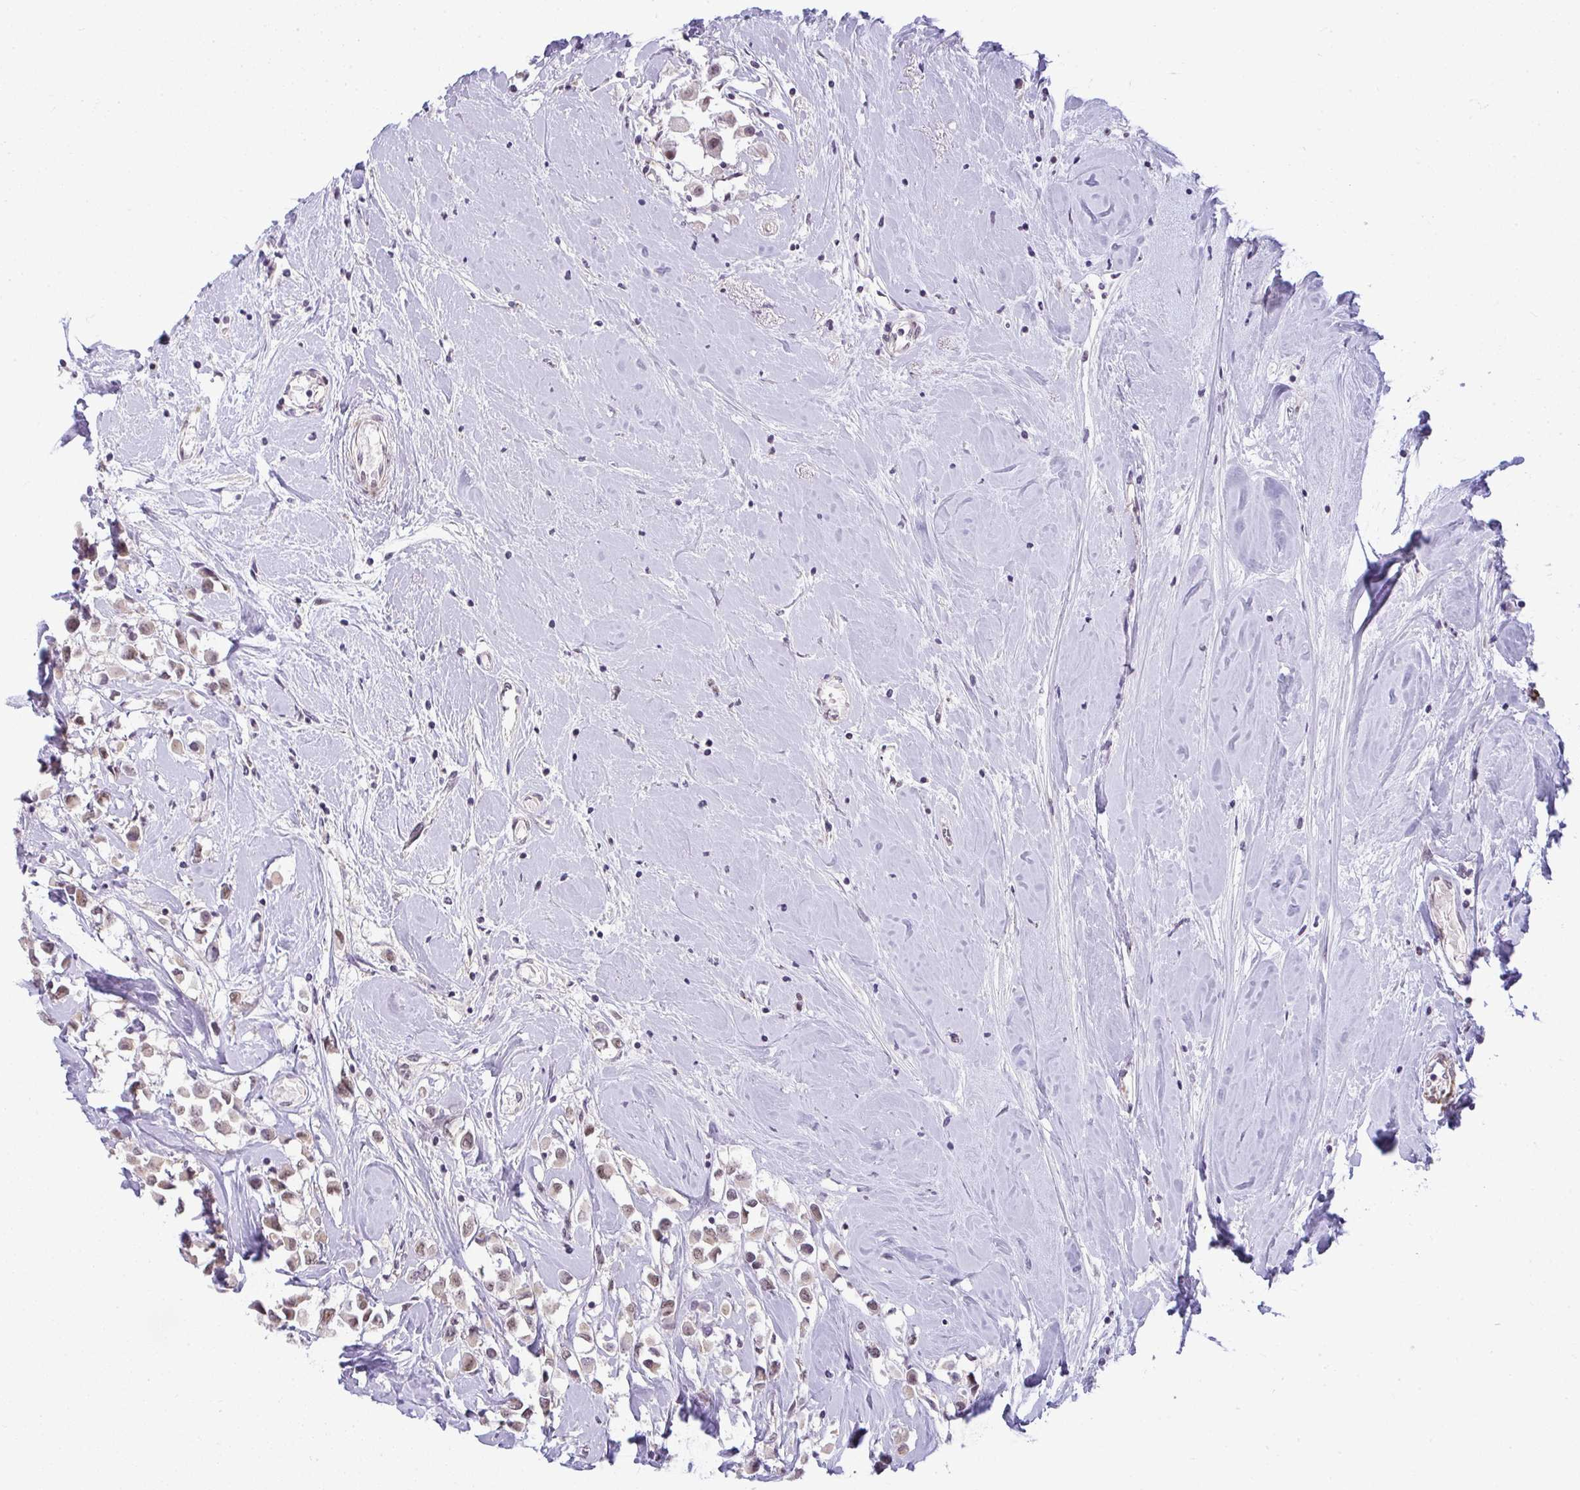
{"staining": {"intensity": "weak", "quantity": "25%-75%", "location": "nuclear"}, "tissue": "breast cancer", "cell_type": "Tumor cells", "image_type": "cancer", "snomed": [{"axis": "morphology", "description": "Duct carcinoma"}, {"axis": "topography", "description": "Breast"}], "caption": "Tumor cells display low levels of weak nuclear staining in about 25%-75% of cells in invasive ductal carcinoma (breast). (DAB (3,3'-diaminobenzidine) IHC with brightfield microscopy, high magnification).", "gene": "DZIP1", "patient": {"sex": "female", "age": 61}}